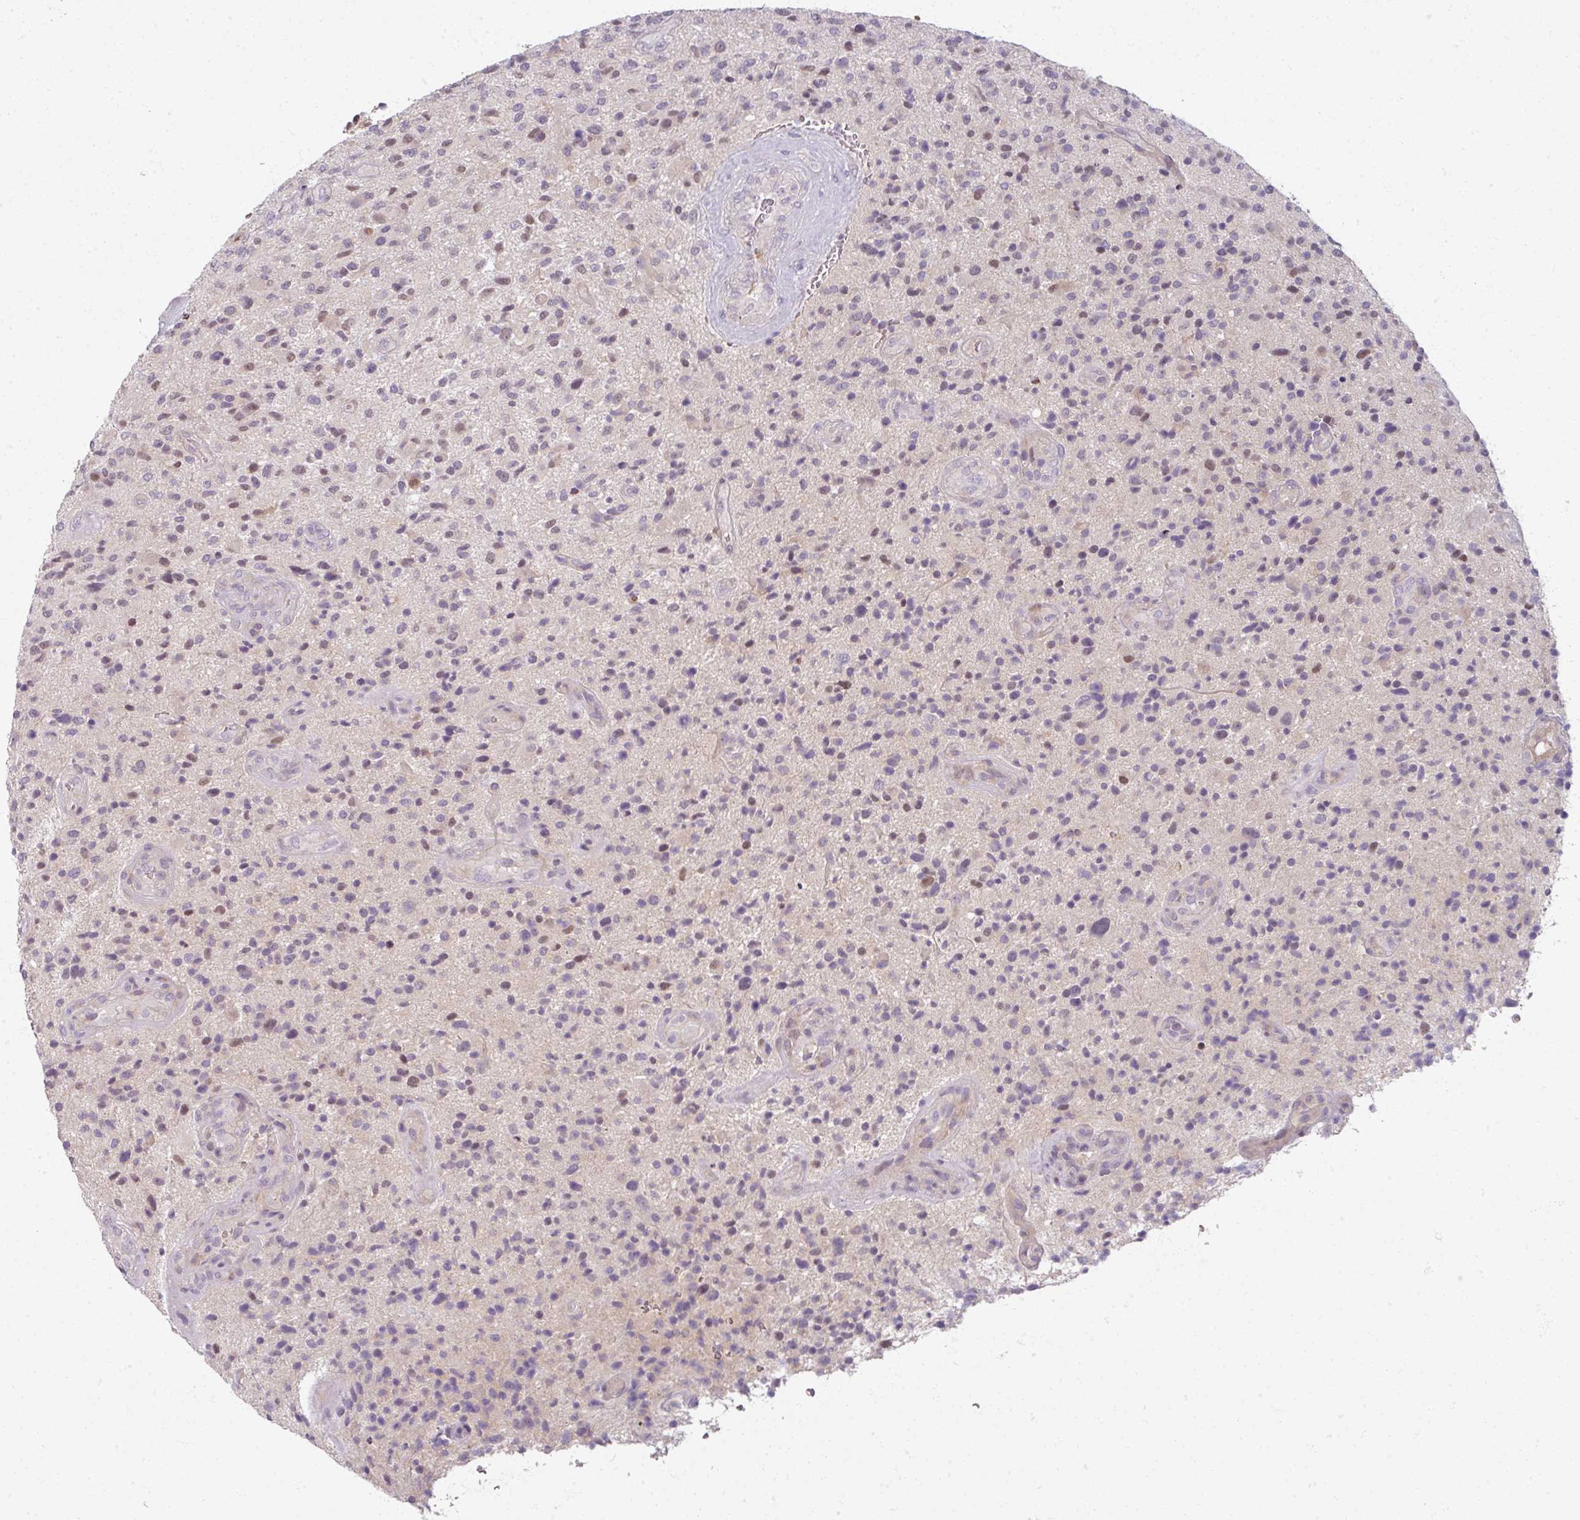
{"staining": {"intensity": "moderate", "quantity": "<25%", "location": "nuclear"}, "tissue": "glioma", "cell_type": "Tumor cells", "image_type": "cancer", "snomed": [{"axis": "morphology", "description": "Glioma, malignant, High grade"}, {"axis": "topography", "description": "Brain"}], "caption": "Malignant glioma (high-grade) stained with a brown dye demonstrates moderate nuclear positive positivity in about <25% of tumor cells.", "gene": "MYMK", "patient": {"sex": "male", "age": 47}}